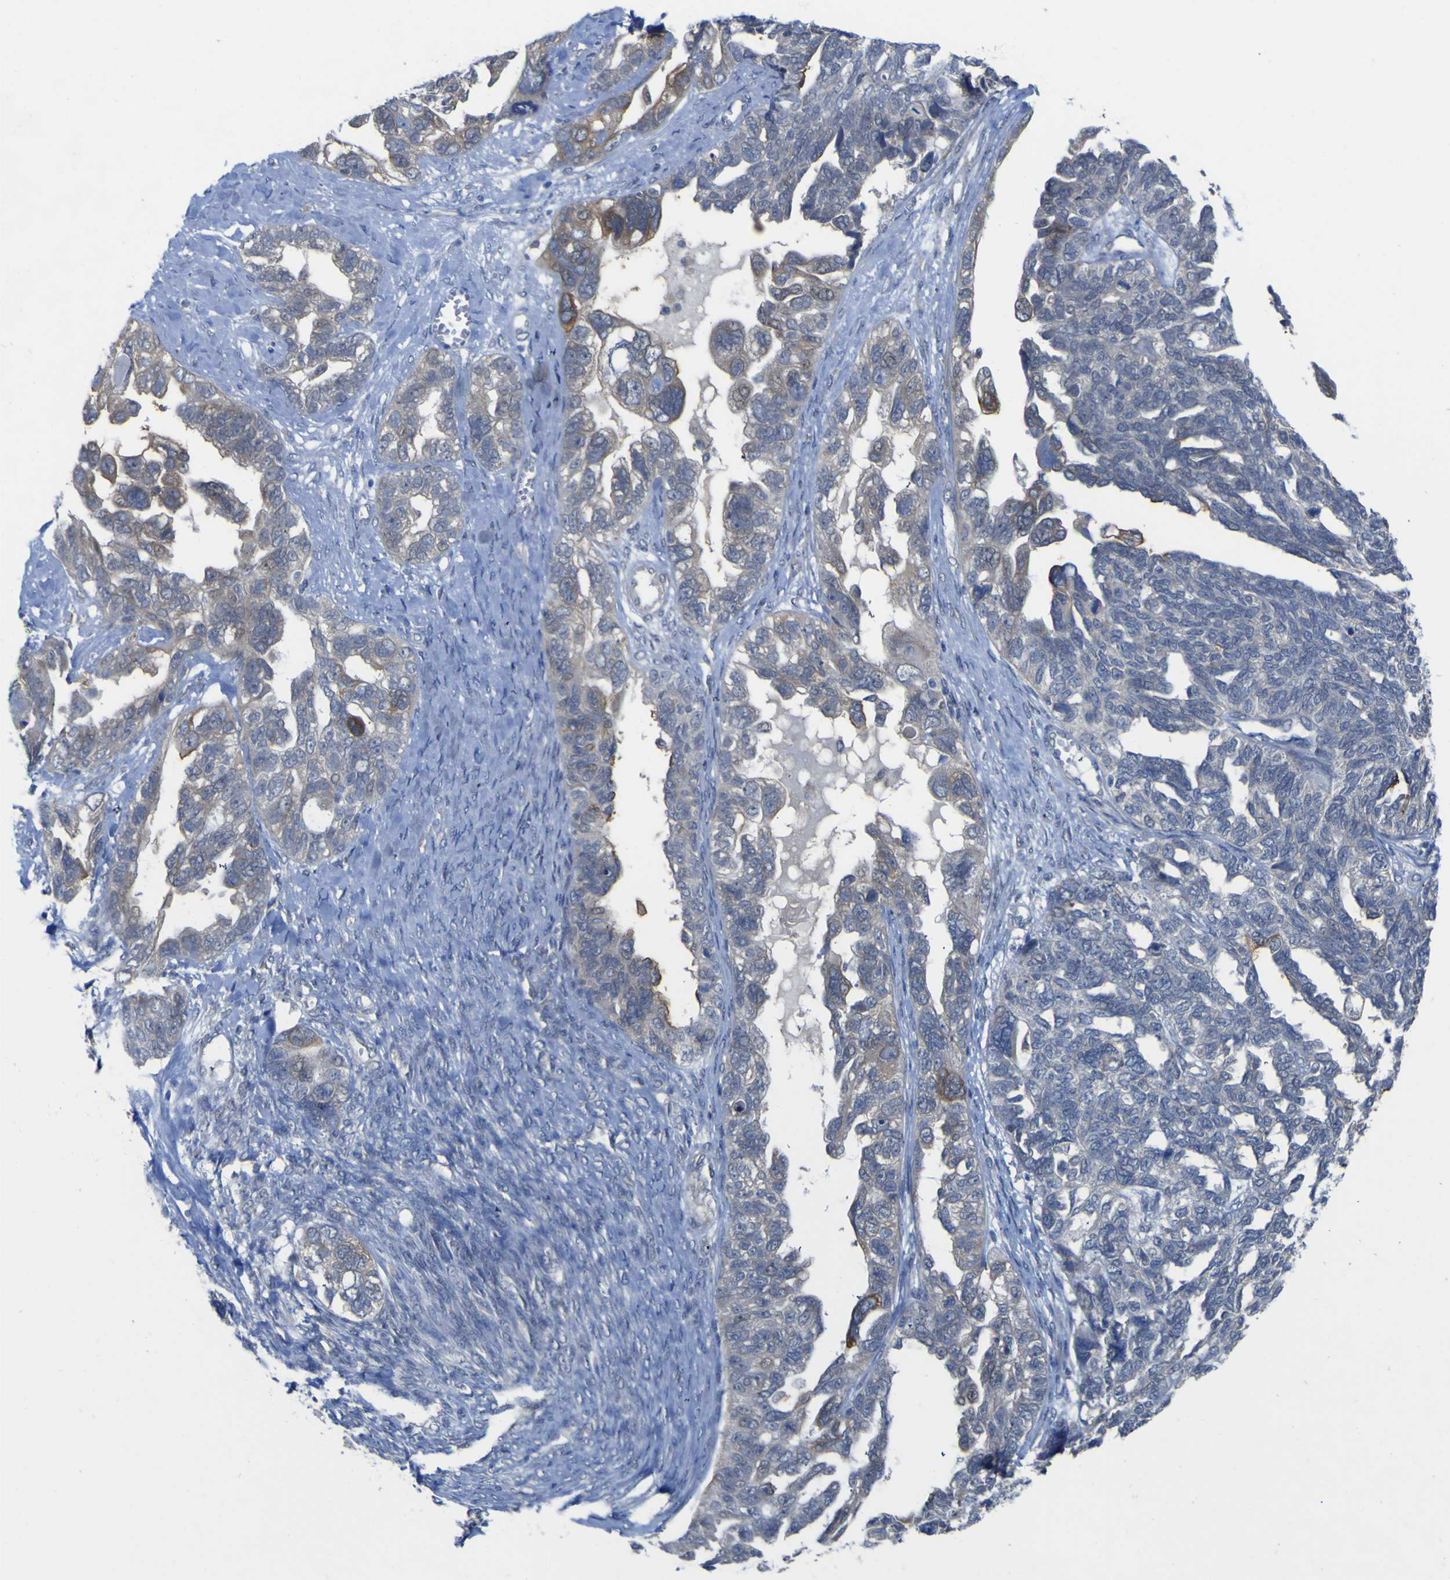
{"staining": {"intensity": "moderate", "quantity": "<25%", "location": "cytoplasmic/membranous"}, "tissue": "ovarian cancer", "cell_type": "Tumor cells", "image_type": "cancer", "snomed": [{"axis": "morphology", "description": "Cystadenocarcinoma, serous, NOS"}, {"axis": "topography", "description": "Ovary"}], "caption": "A low amount of moderate cytoplasmic/membranous staining is identified in approximately <25% of tumor cells in serous cystadenocarcinoma (ovarian) tissue.", "gene": "TNFRSF11A", "patient": {"sex": "female", "age": 79}}